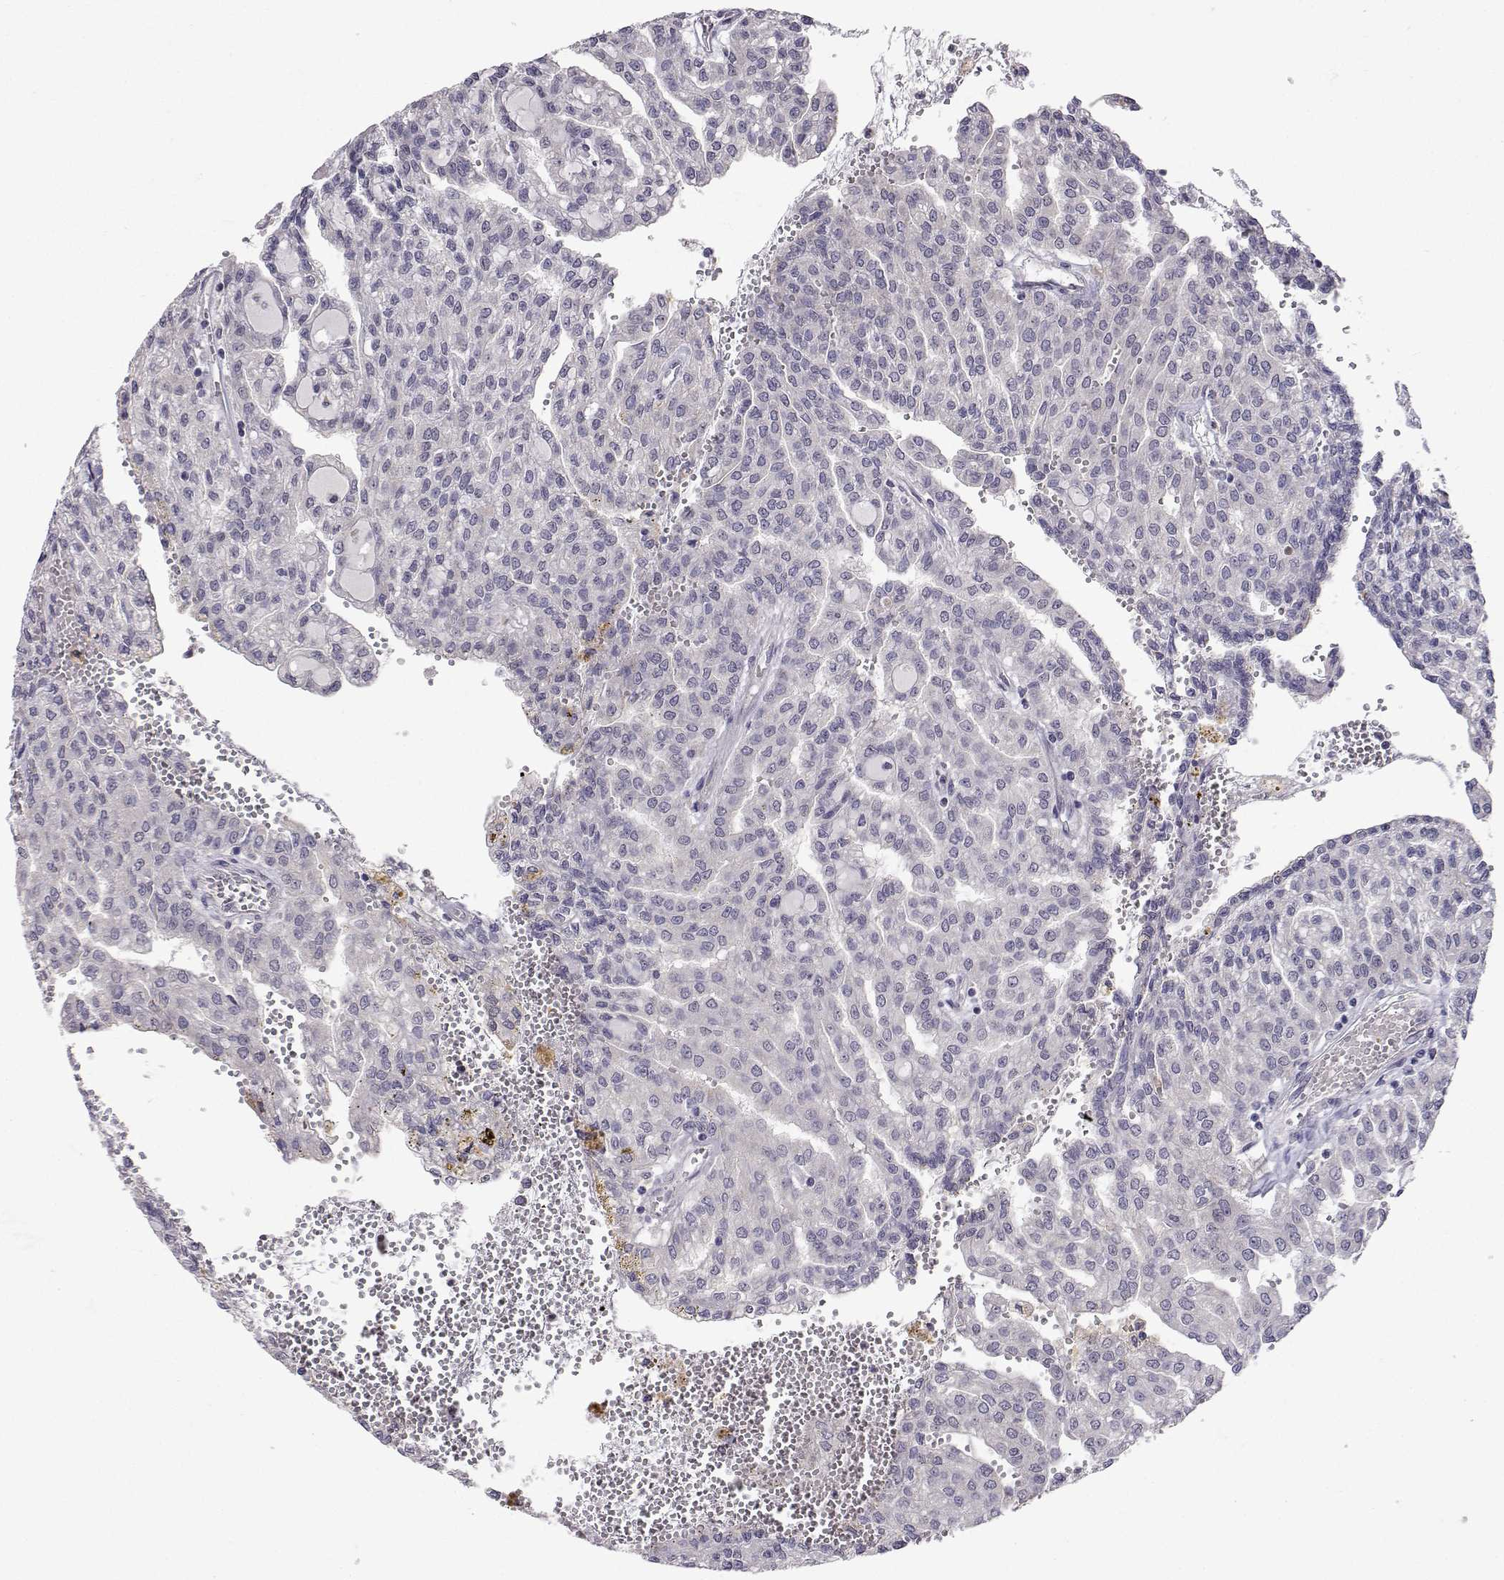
{"staining": {"intensity": "negative", "quantity": "none", "location": "none"}, "tissue": "renal cancer", "cell_type": "Tumor cells", "image_type": "cancer", "snomed": [{"axis": "morphology", "description": "Adenocarcinoma, NOS"}, {"axis": "topography", "description": "Kidney"}], "caption": "A micrograph of human renal cancer (adenocarcinoma) is negative for staining in tumor cells. (DAB (3,3'-diaminobenzidine) immunohistochemistry (IHC) with hematoxylin counter stain).", "gene": "SLC6A3", "patient": {"sex": "male", "age": 63}}